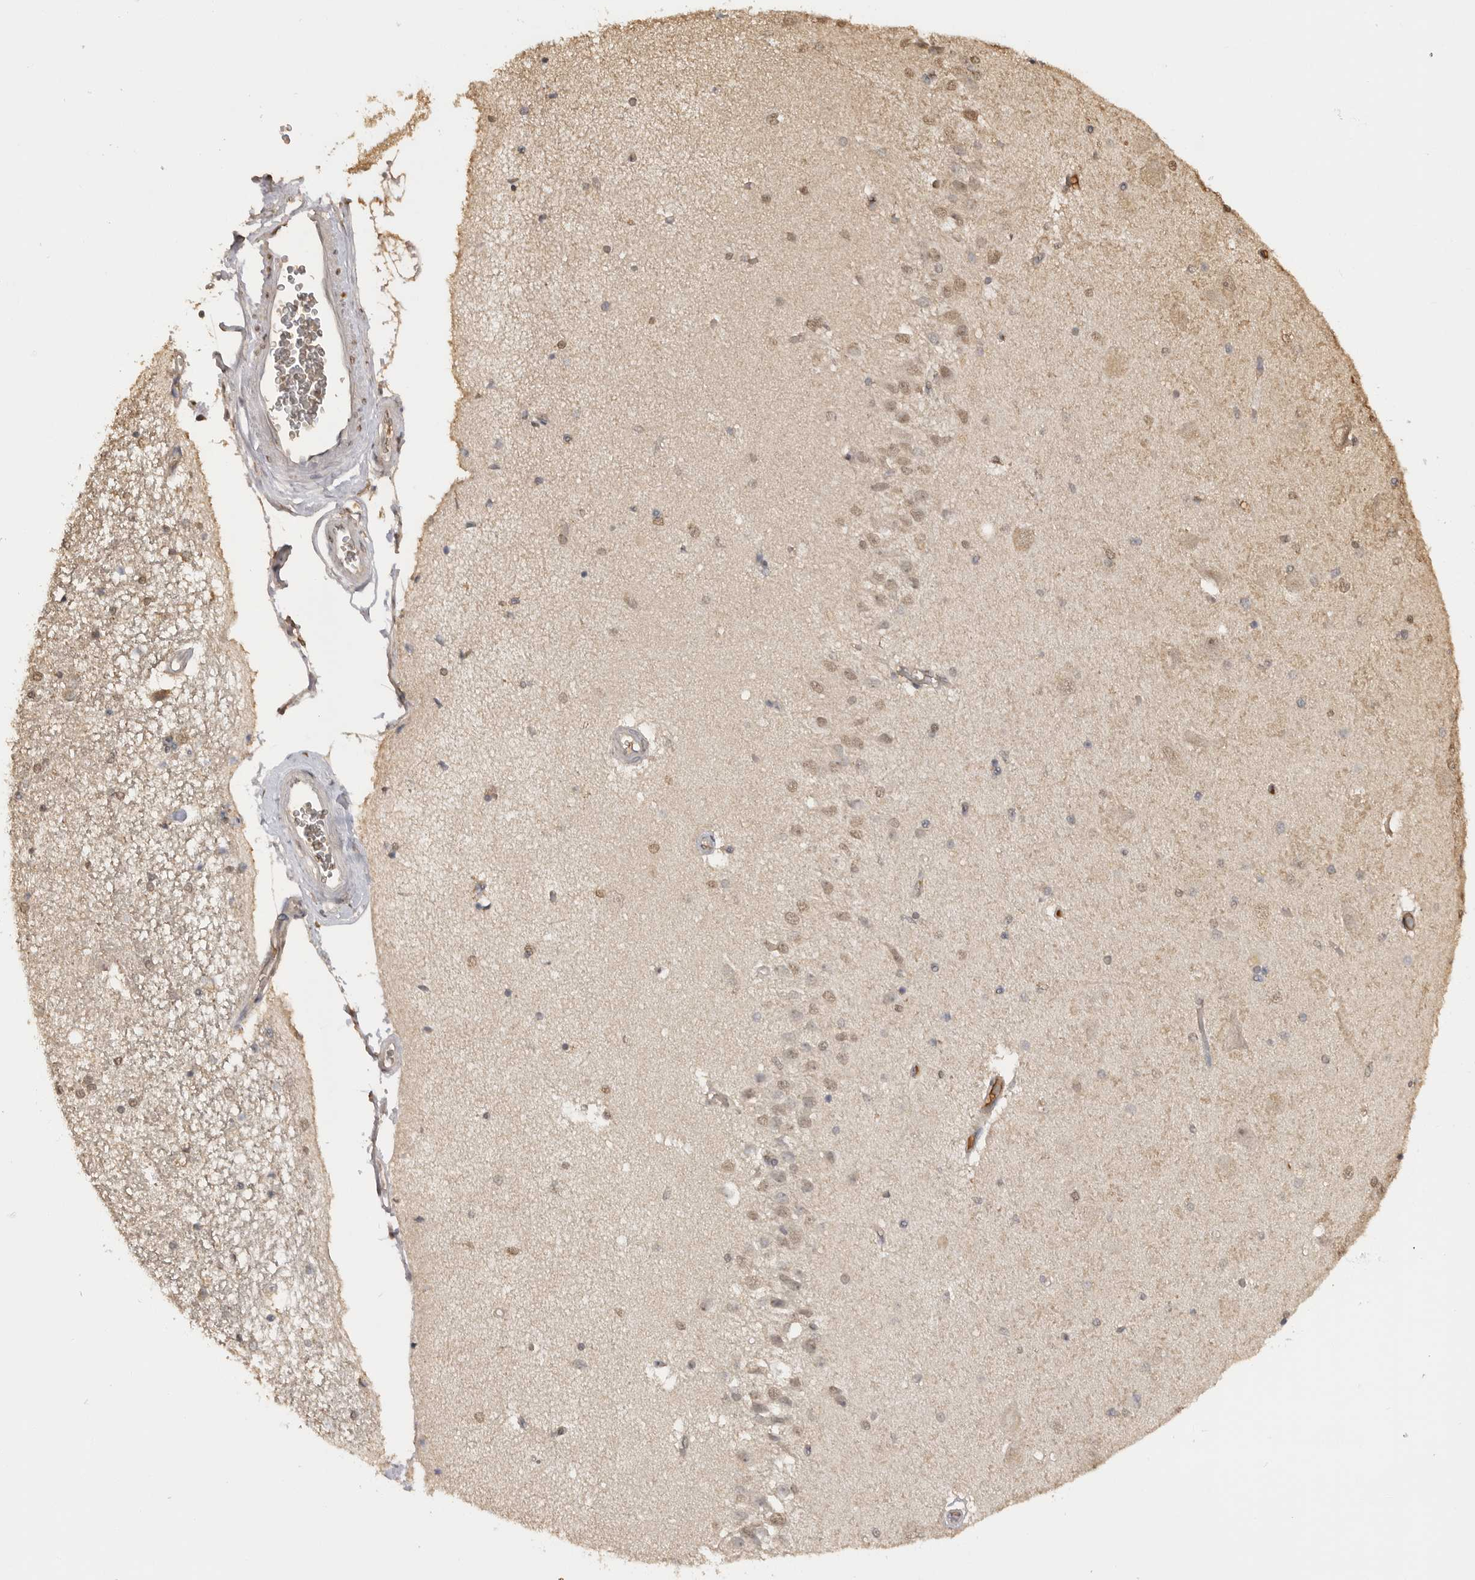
{"staining": {"intensity": "weak", "quantity": "25%-75%", "location": "cytoplasmic/membranous,nuclear"}, "tissue": "hippocampus", "cell_type": "Glial cells", "image_type": "normal", "snomed": [{"axis": "morphology", "description": "Normal tissue, NOS"}, {"axis": "topography", "description": "Hippocampus"}], "caption": "Protein staining of normal hippocampus shows weak cytoplasmic/membranous,nuclear staining in approximately 25%-75% of glial cells. Nuclei are stained in blue.", "gene": "ASPSCR1", "patient": {"sex": "female", "age": 54}}